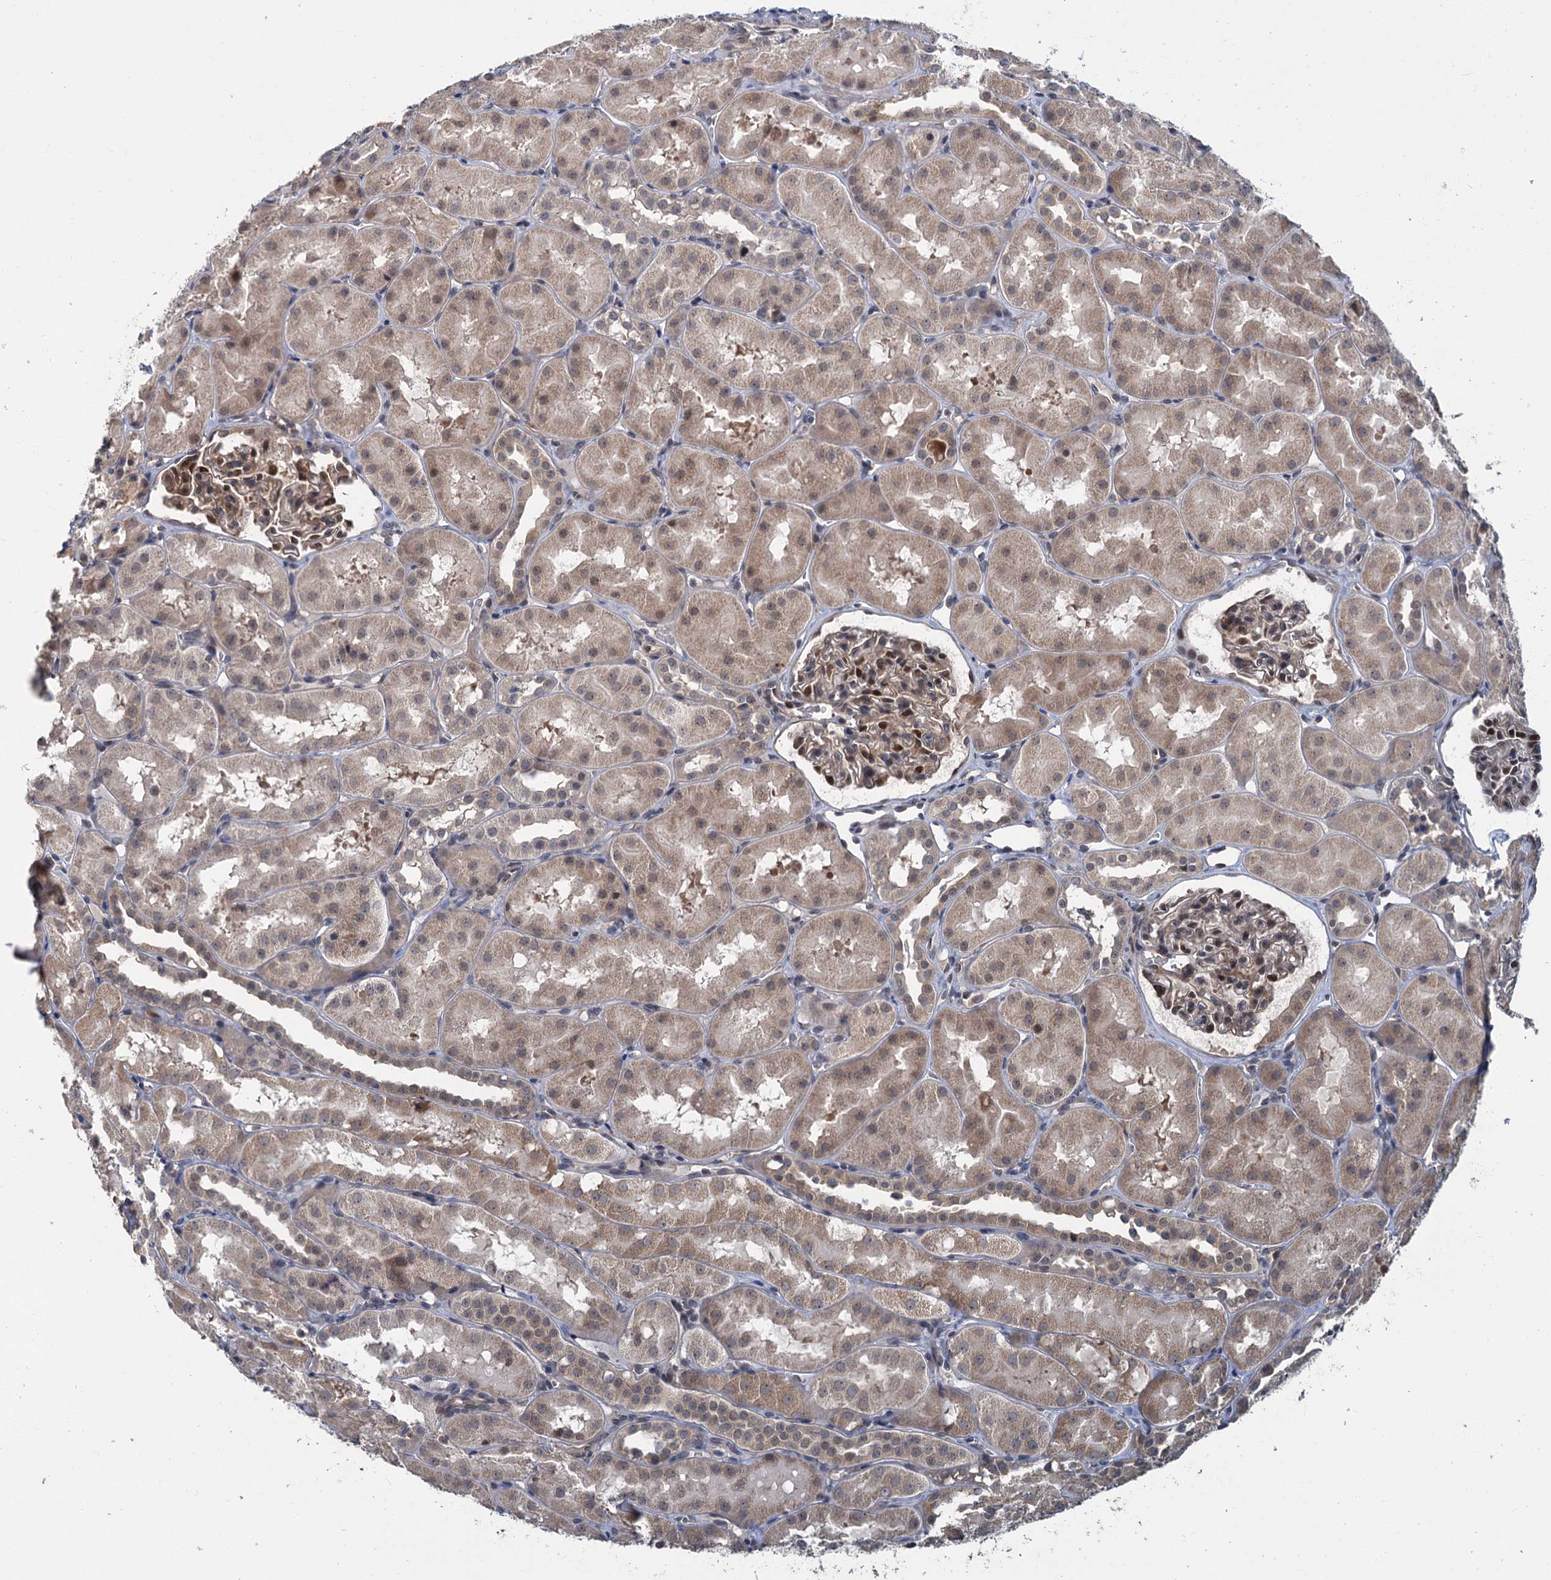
{"staining": {"intensity": "moderate", "quantity": "<25%", "location": "cytoplasmic/membranous"}, "tissue": "kidney", "cell_type": "Cells in glomeruli", "image_type": "normal", "snomed": [{"axis": "morphology", "description": "Normal tissue, NOS"}, {"axis": "topography", "description": "Kidney"}, {"axis": "topography", "description": "Urinary bladder"}], "caption": "A low amount of moderate cytoplasmic/membranous expression is present in approximately <25% of cells in glomeruli in benign kidney.", "gene": "KANSL2", "patient": {"sex": "male", "age": 16}}